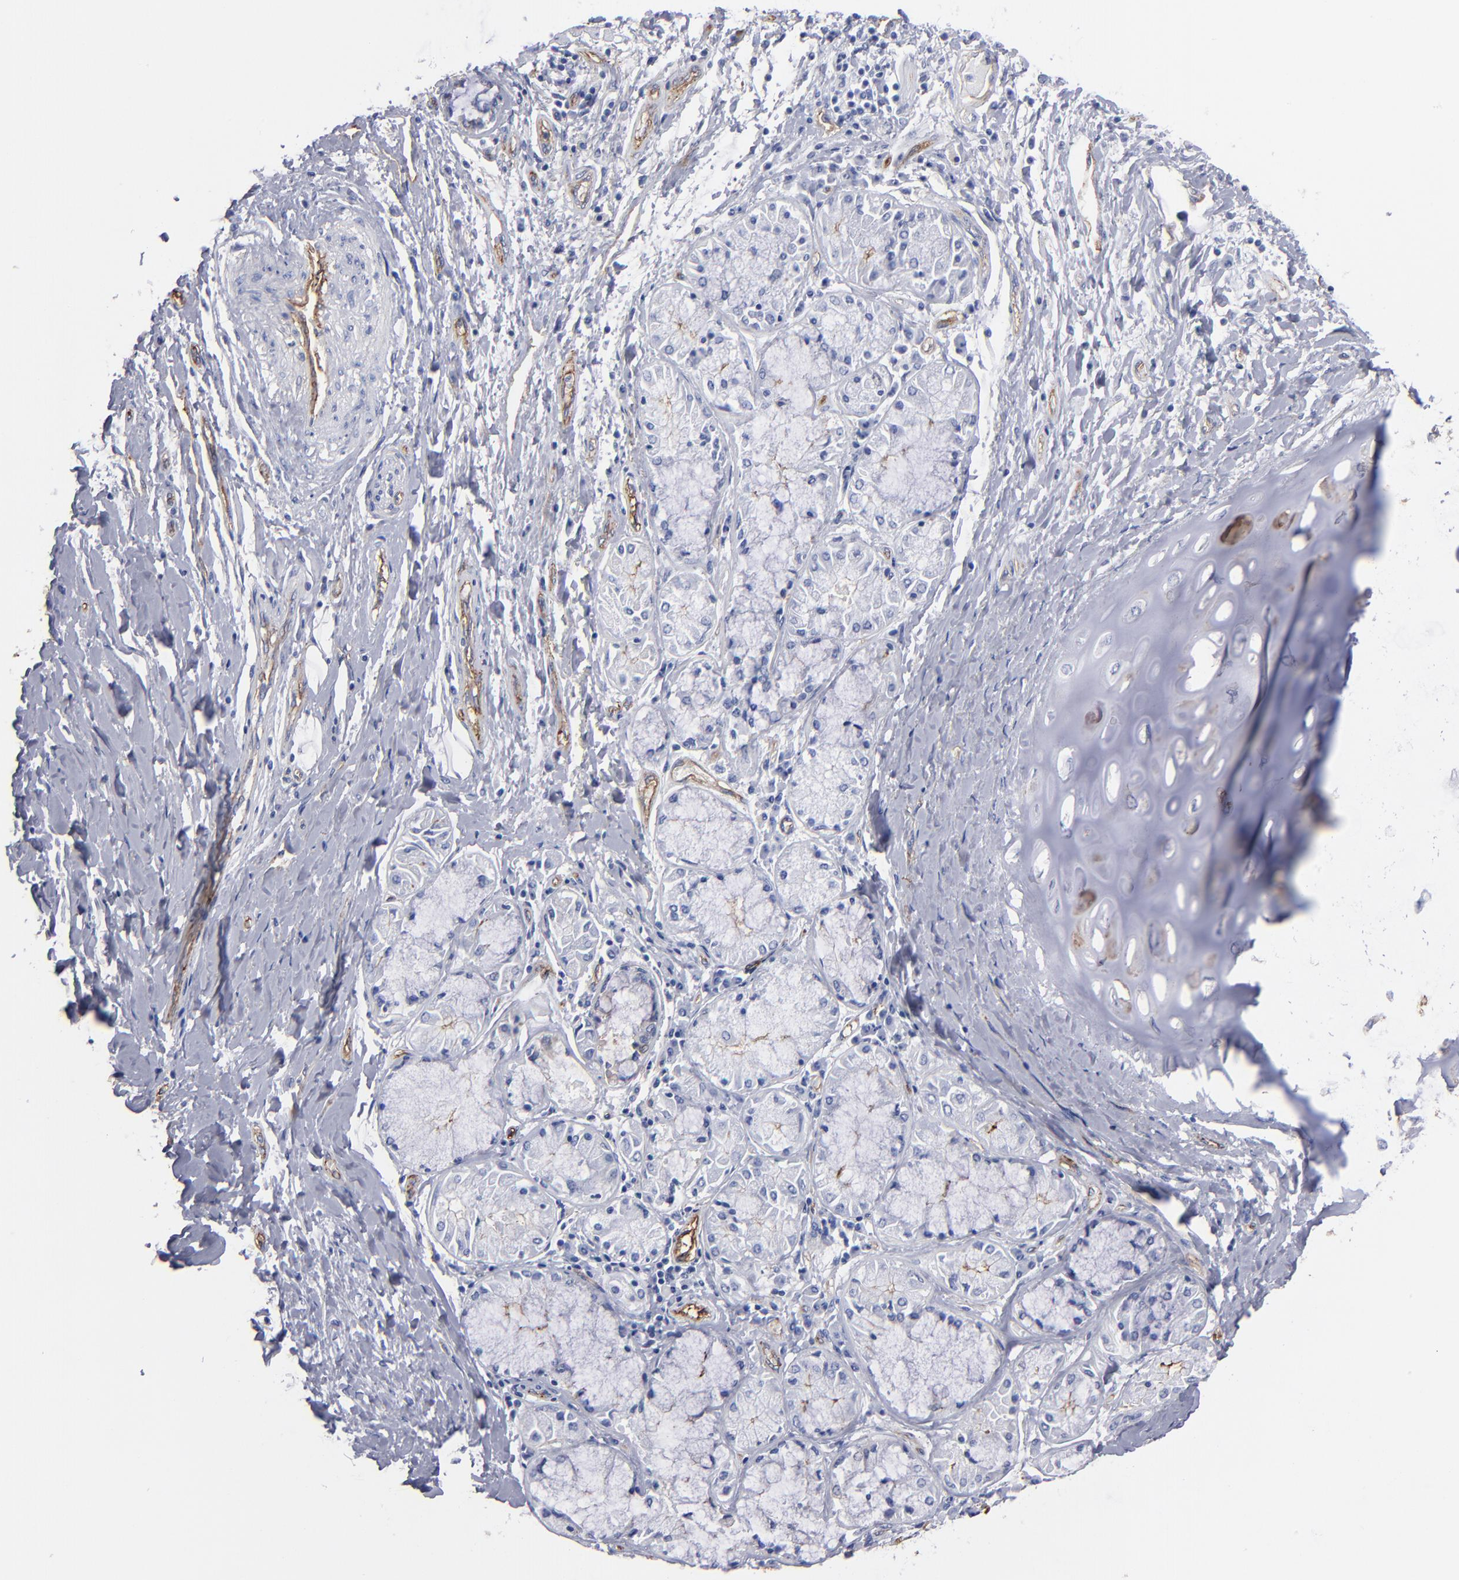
{"staining": {"intensity": "weak", "quantity": "25%-75%", "location": "cytoplasmic/membranous"}, "tissue": "bronchus", "cell_type": "Respiratory epithelial cells", "image_type": "normal", "snomed": [{"axis": "morphology", "description": "Normal tissue, NOS"}, {"axis": "topography", "description": "Cartilage tissue"}, {"axis": "topography", "description": "Bronchus"}, {"axis": "topography", "description": "Lung"}], "caption": "Immunohistochemistry (IHC) photomicrograph of normal bronchus: bronchus stained using immunohistochemistry shows low levels of weak protein expression localized specifically in the cytoplasmic/membranous of respiratory epithelial cells, appearing as a cytoplasmic/membranous brown color.", "gene": "TM4SF1", "patient": {"sex": "female", "age": 49}}